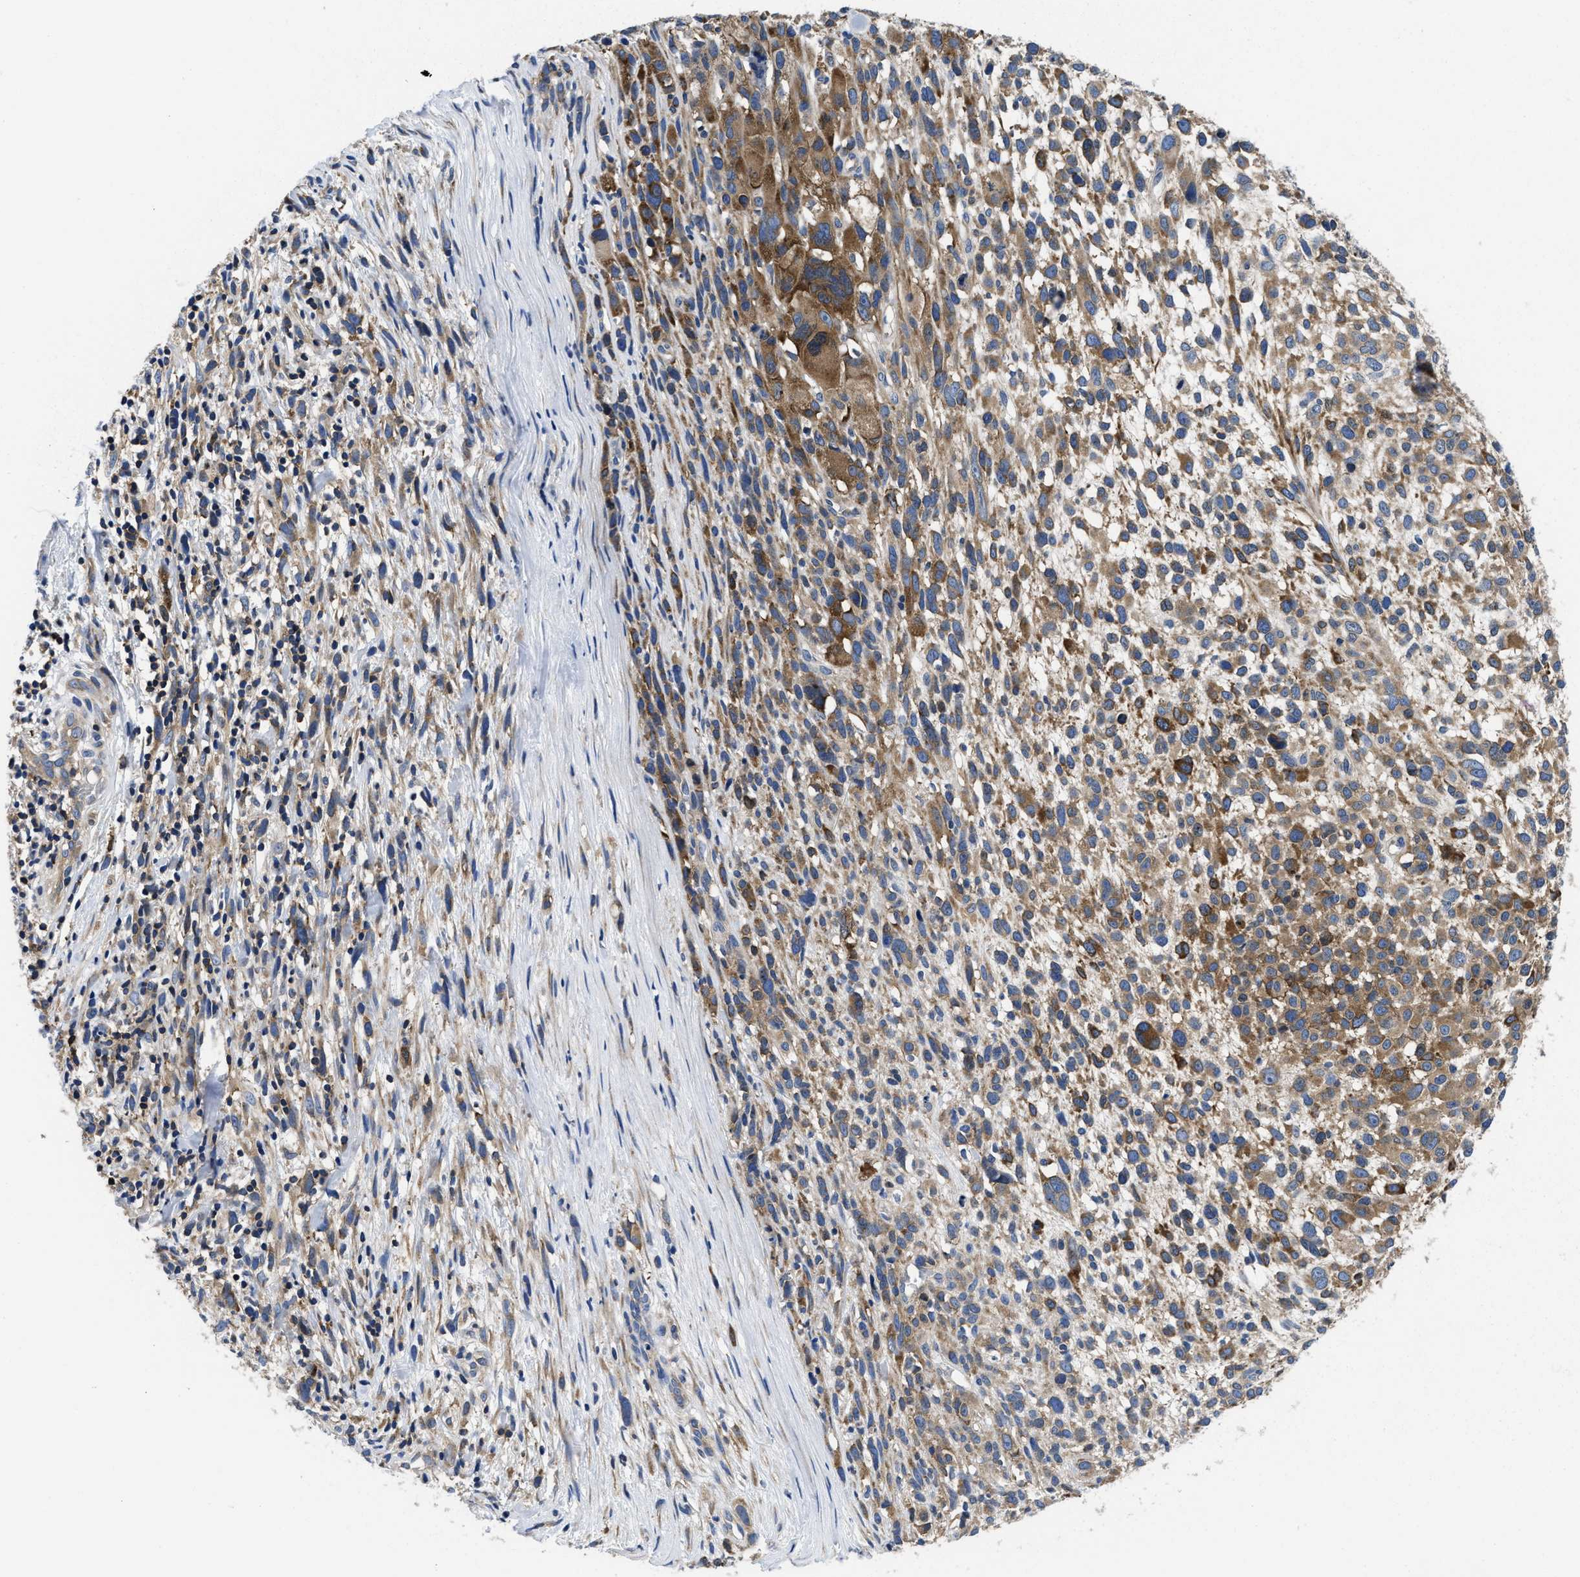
{"staining": {"intensity": "moderate", "quantity": ">75%", "location": "cytoplasmic/membranous"}, "tissue": "melanoma", "cell_type": "Tumor cells", "image_type": "cancer", "snomed": [{"axis": "morphology", "description": "Malignant melanoma, NOS"}, {"axis": "topography", "description": "Skin"}], "caption": "Immunohistochemistry of human melanoma demonstrates medium levels of moderate cytoplasmic/membranous expression in about >75% of tumor cells. Using DAB (brown) and hematoxylin (blue) stains, captured at high magnification using brightfield microscopy.", "gene": "YARS1", "patient": {"sex": "female", "age": 55}}